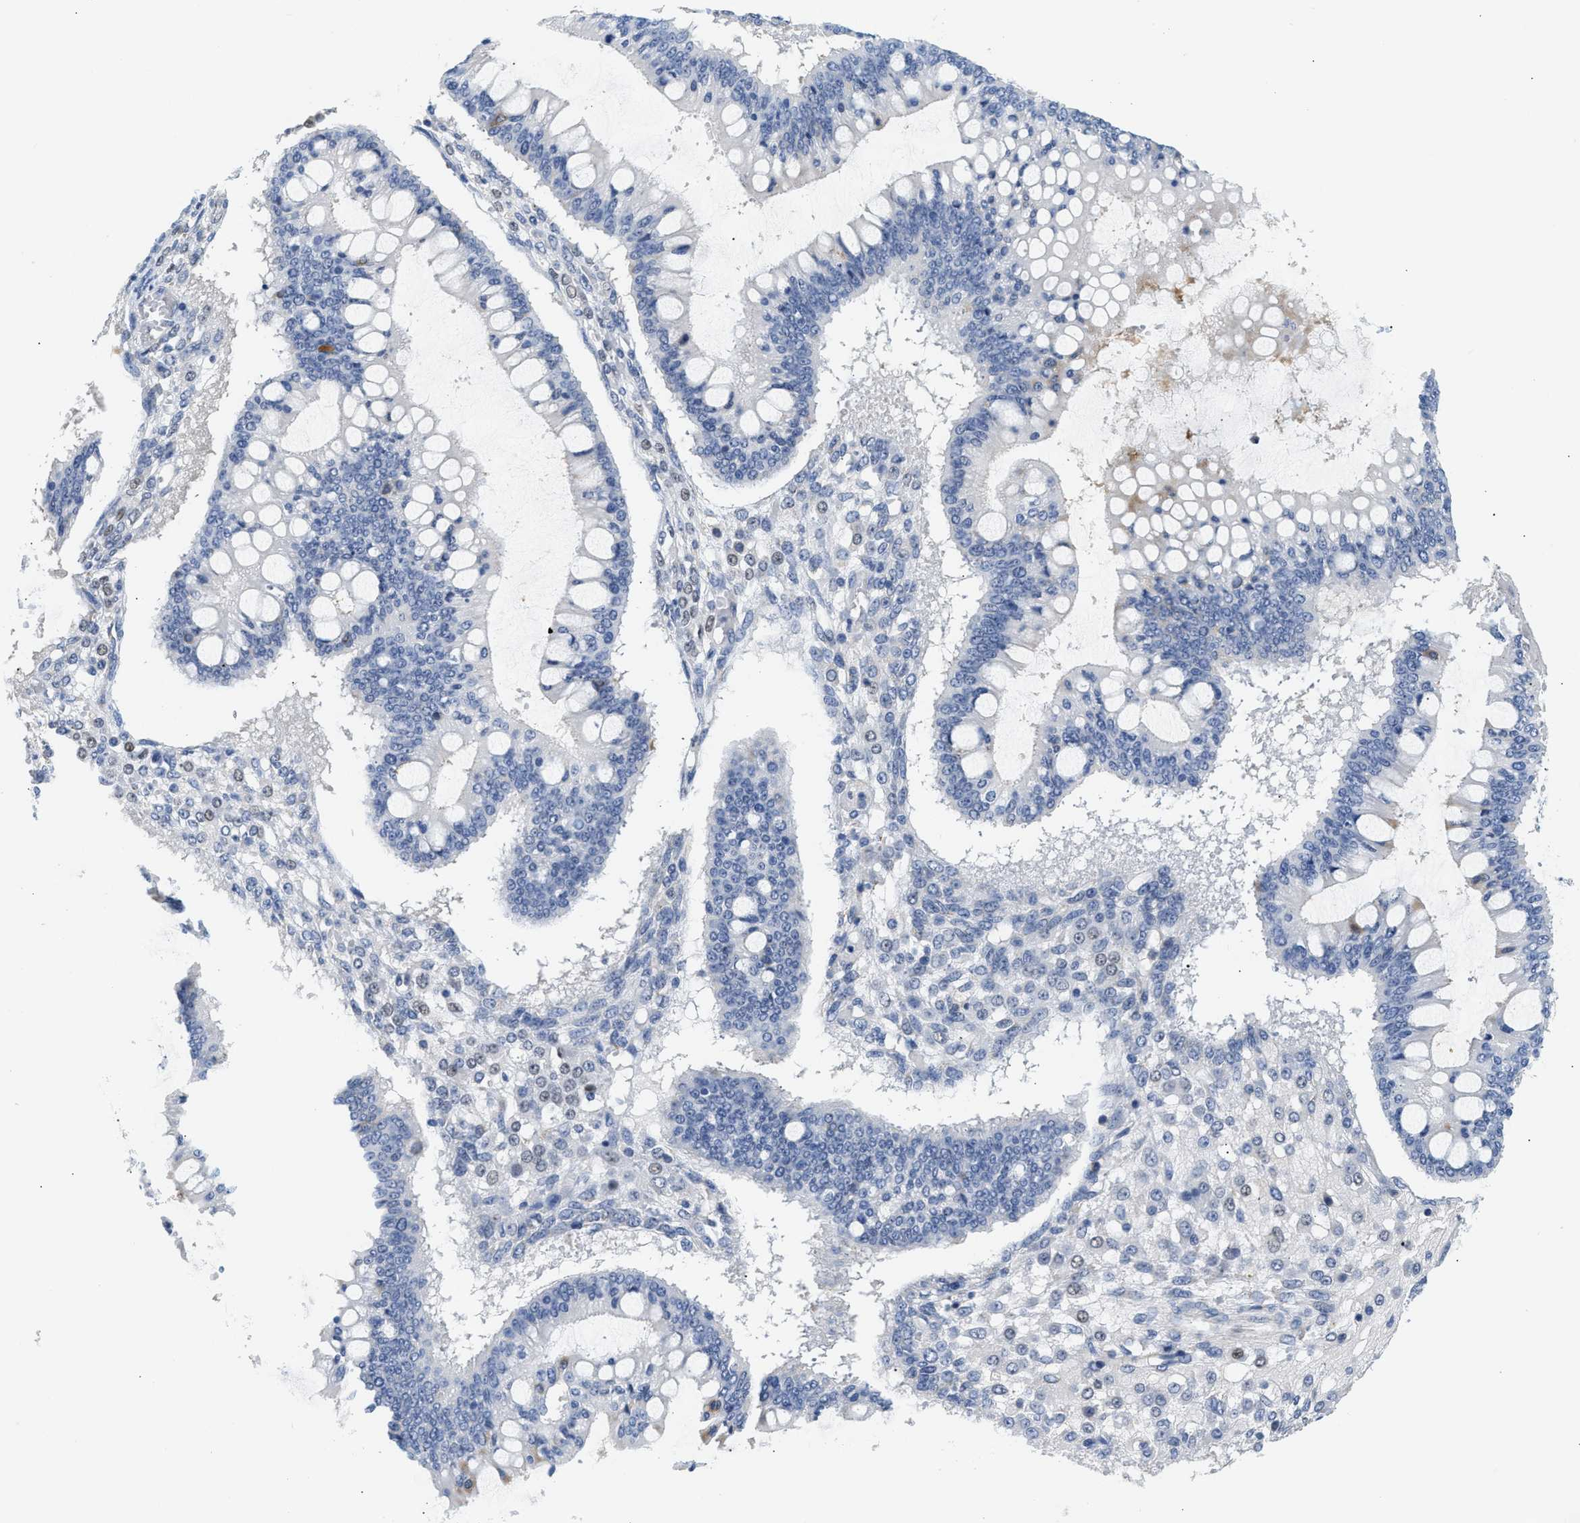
{"staining": {"intensity": "negative", "quantity": "none", "location": "none"}, "tissue": "ovarian cancer", "cell_type": "Tumor cells", "image_type": "cancer", "snomed": [{"axis": "morphology", "description": "Cystadenocarcinoma, mucinous, NOS"}, {"axis": "topography", "description": "Ovary"}], "caption": "This is an immunohistochemistry histopathology image of human ovarian mucinous cystadenocarcinoma. There is no staining in tumor cells.", "gene": "PPM1L", "patient": {"sex": "female", "age": 73}}